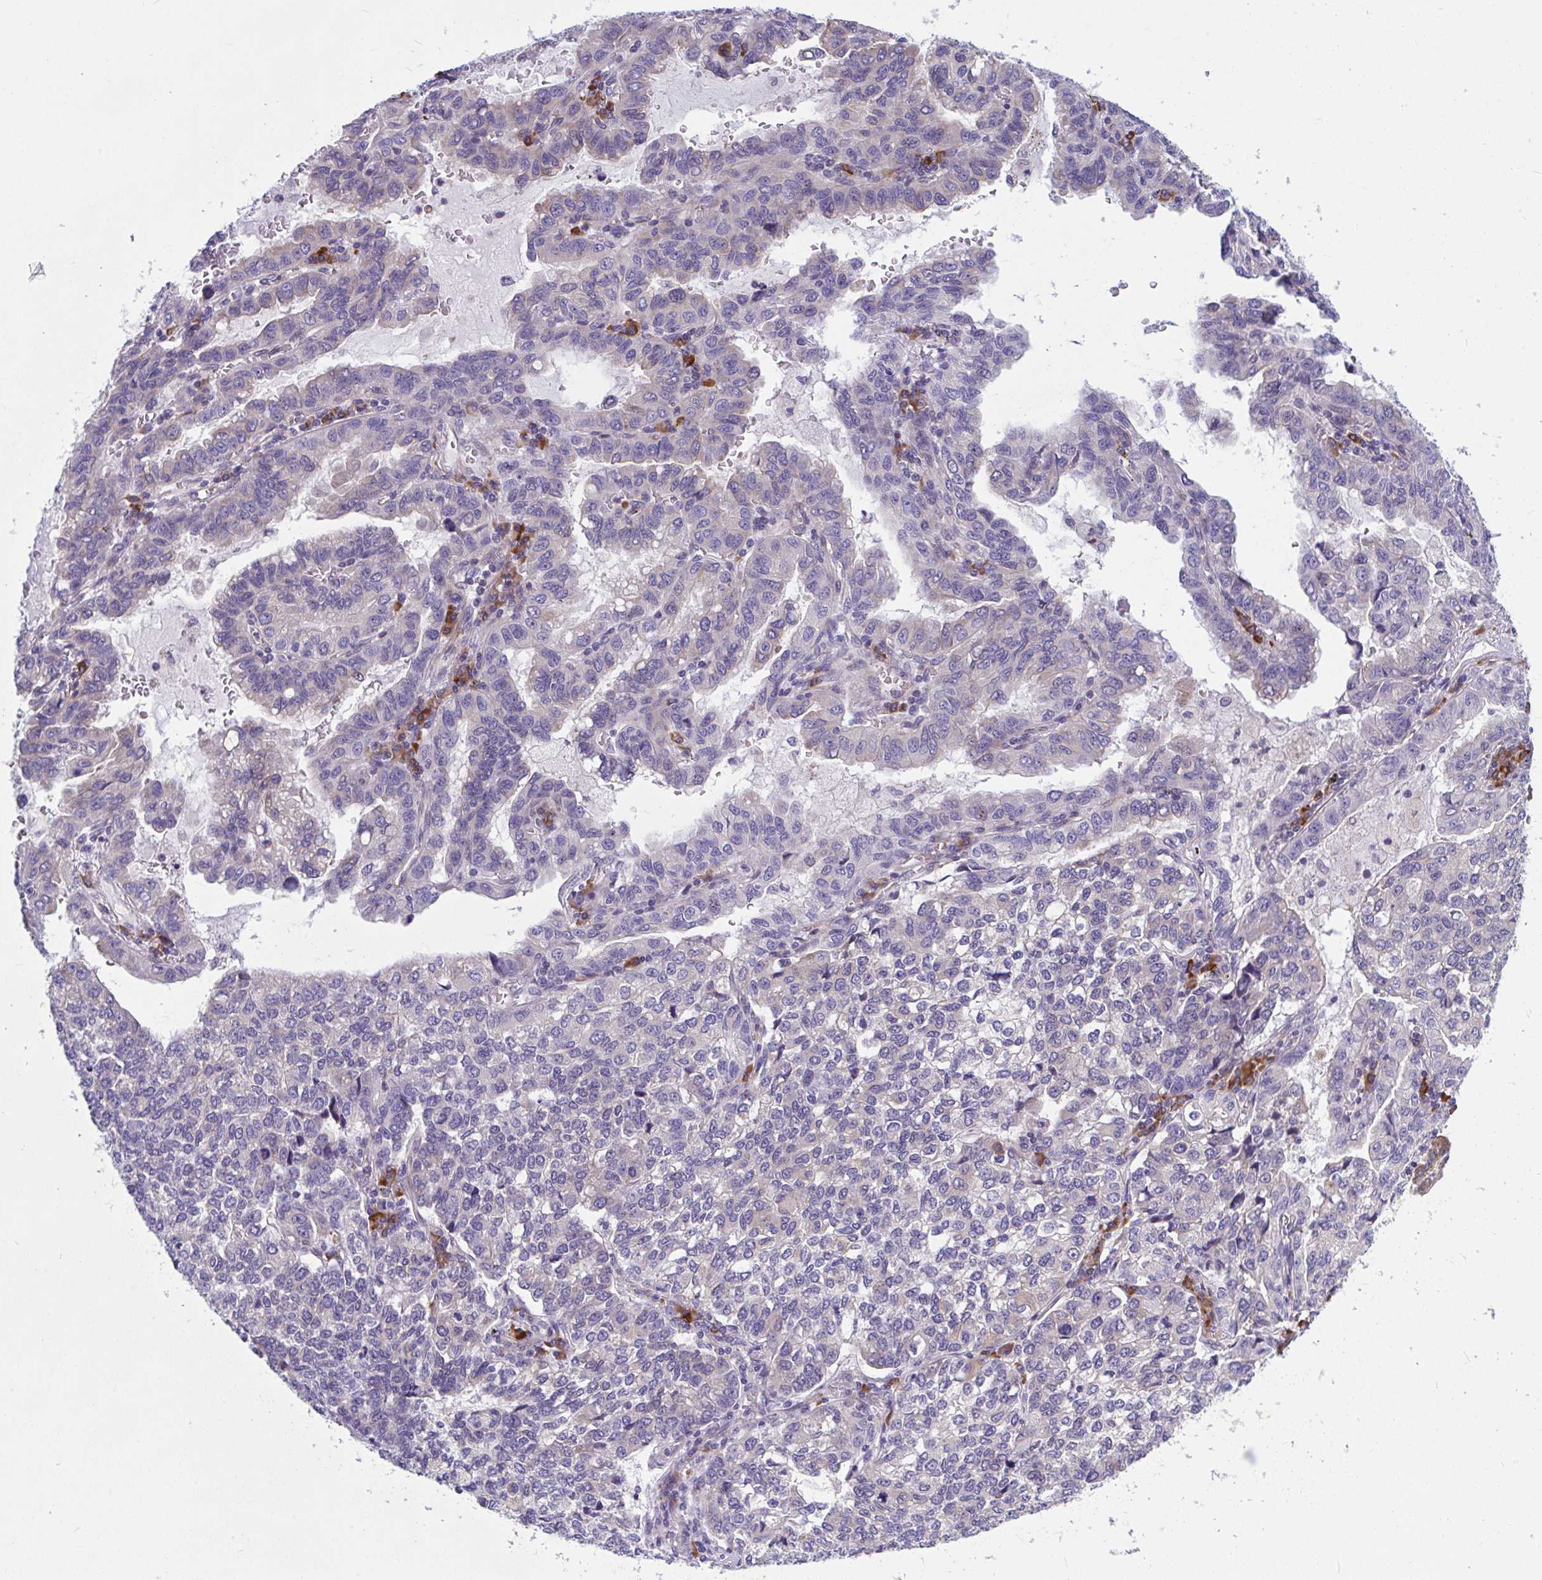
{"staining": {"intensity": "weak", "quantity": "25%-75%", "location": "cytoplasmic/membranous"}, "tissue": "lung cancer", "cell_type": "Tumor cells", "image_type": "cancer", "snomed": [{"axis": "morphology", "description": "Adenocarcinoma, NOS"}, {"axis": "topography", "description": "Lymph node"}, {"axis": "topography", "description": "Lung"}], "caption": "This is an image of immunohistochemistry staining of adenocarcinoma (lung), which shows weak expression in the cytoplasmic/membranous of tumor cells.", "gene": "WBP1", "patient": {"sex": "male", "age": 66}}